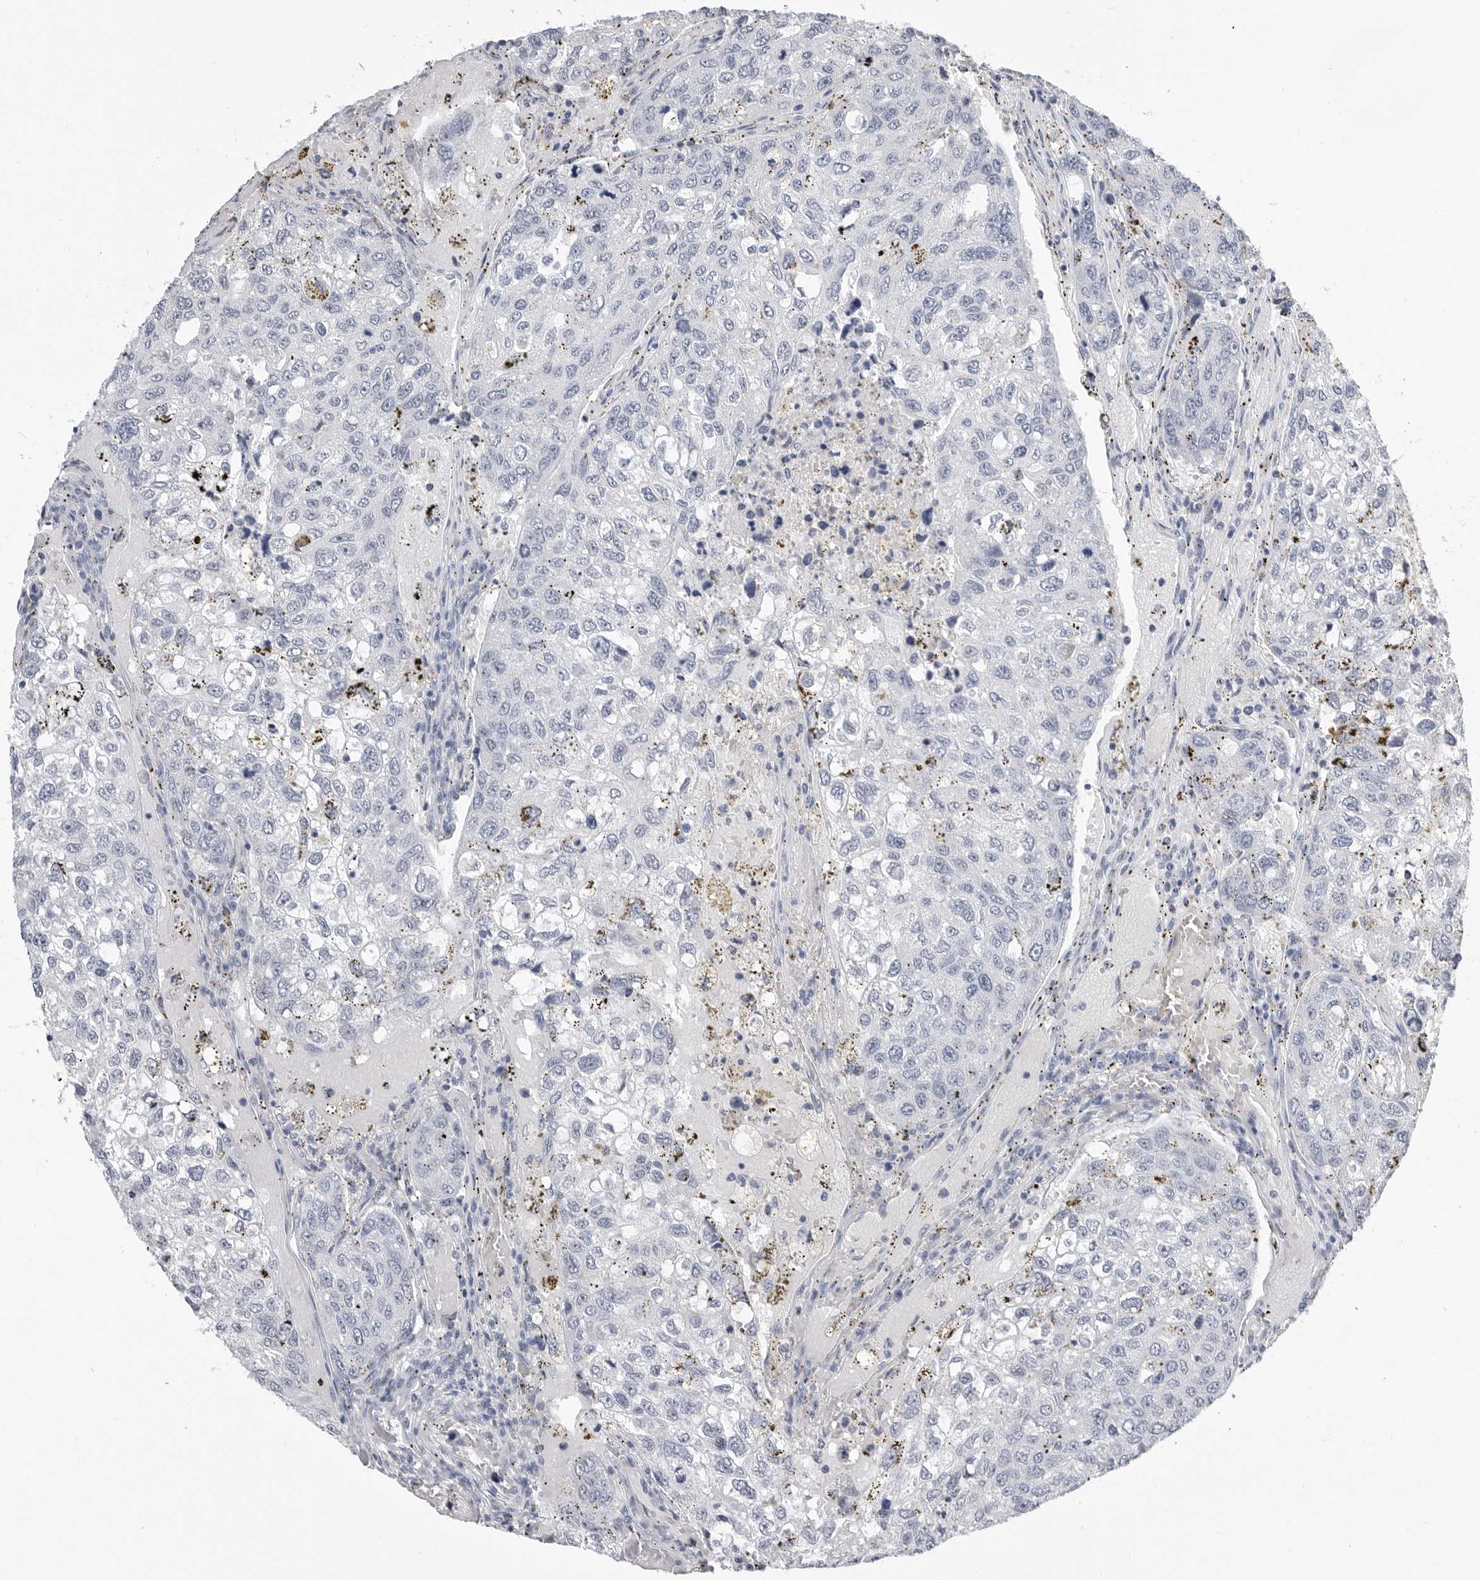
{"staining": {"intensity": "negative", "quantity": "none", "location": "none"}, "tissue": "urothelial cancer", "cell_type": "Tumor cells", "image_type": "cancer", "snomed": [{"axis": "morphology", "description": "Urothelial carcinoma, High grade"}, {"axis": "topography", "description": "Lymph node"}, {"axis": "topography", "description": "Urinary bladder"}], "caption": "High-grade urothelial carcinoma was stained to show a protein in brown. There is no significant positivity in tumor cells.", "gene": "PLN", "patient": {"sex": "male", "age": 51}}